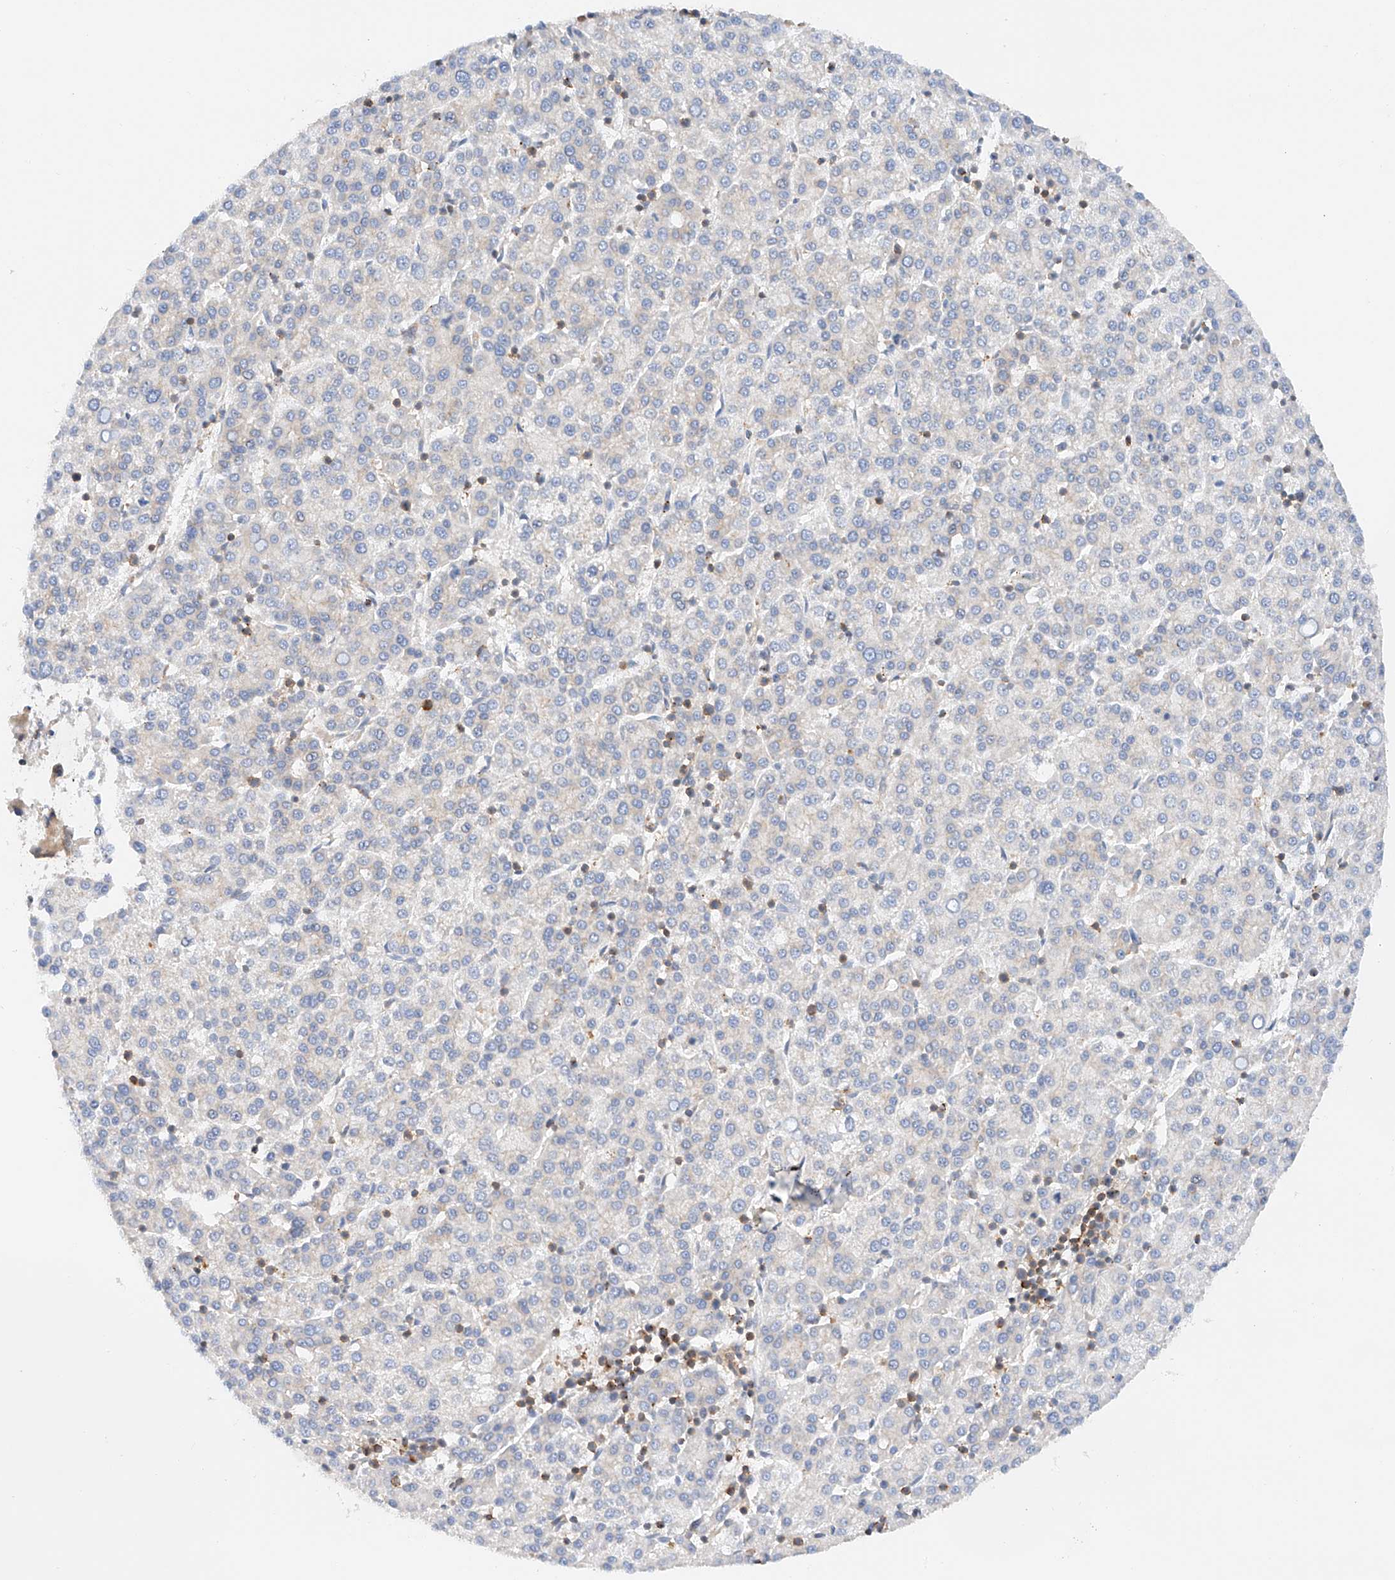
{"staining": {"intensity": "negative", "quantity": "none", "location": "none"}, "tissue": "liver cancer", "cell_type": "Tumor cells", "image_type": "cancer", "snomed": [{"axis": "morphology", "description": "Carcinoma, Hepatocellular, NOS"}, {"axis": "topography", "description": "Liver"}], "caption": "Tumor cells are negative for protein expression in human liver cancer.", "gene": "MFN2", "patient": {"sex": "female", "age": 58}}